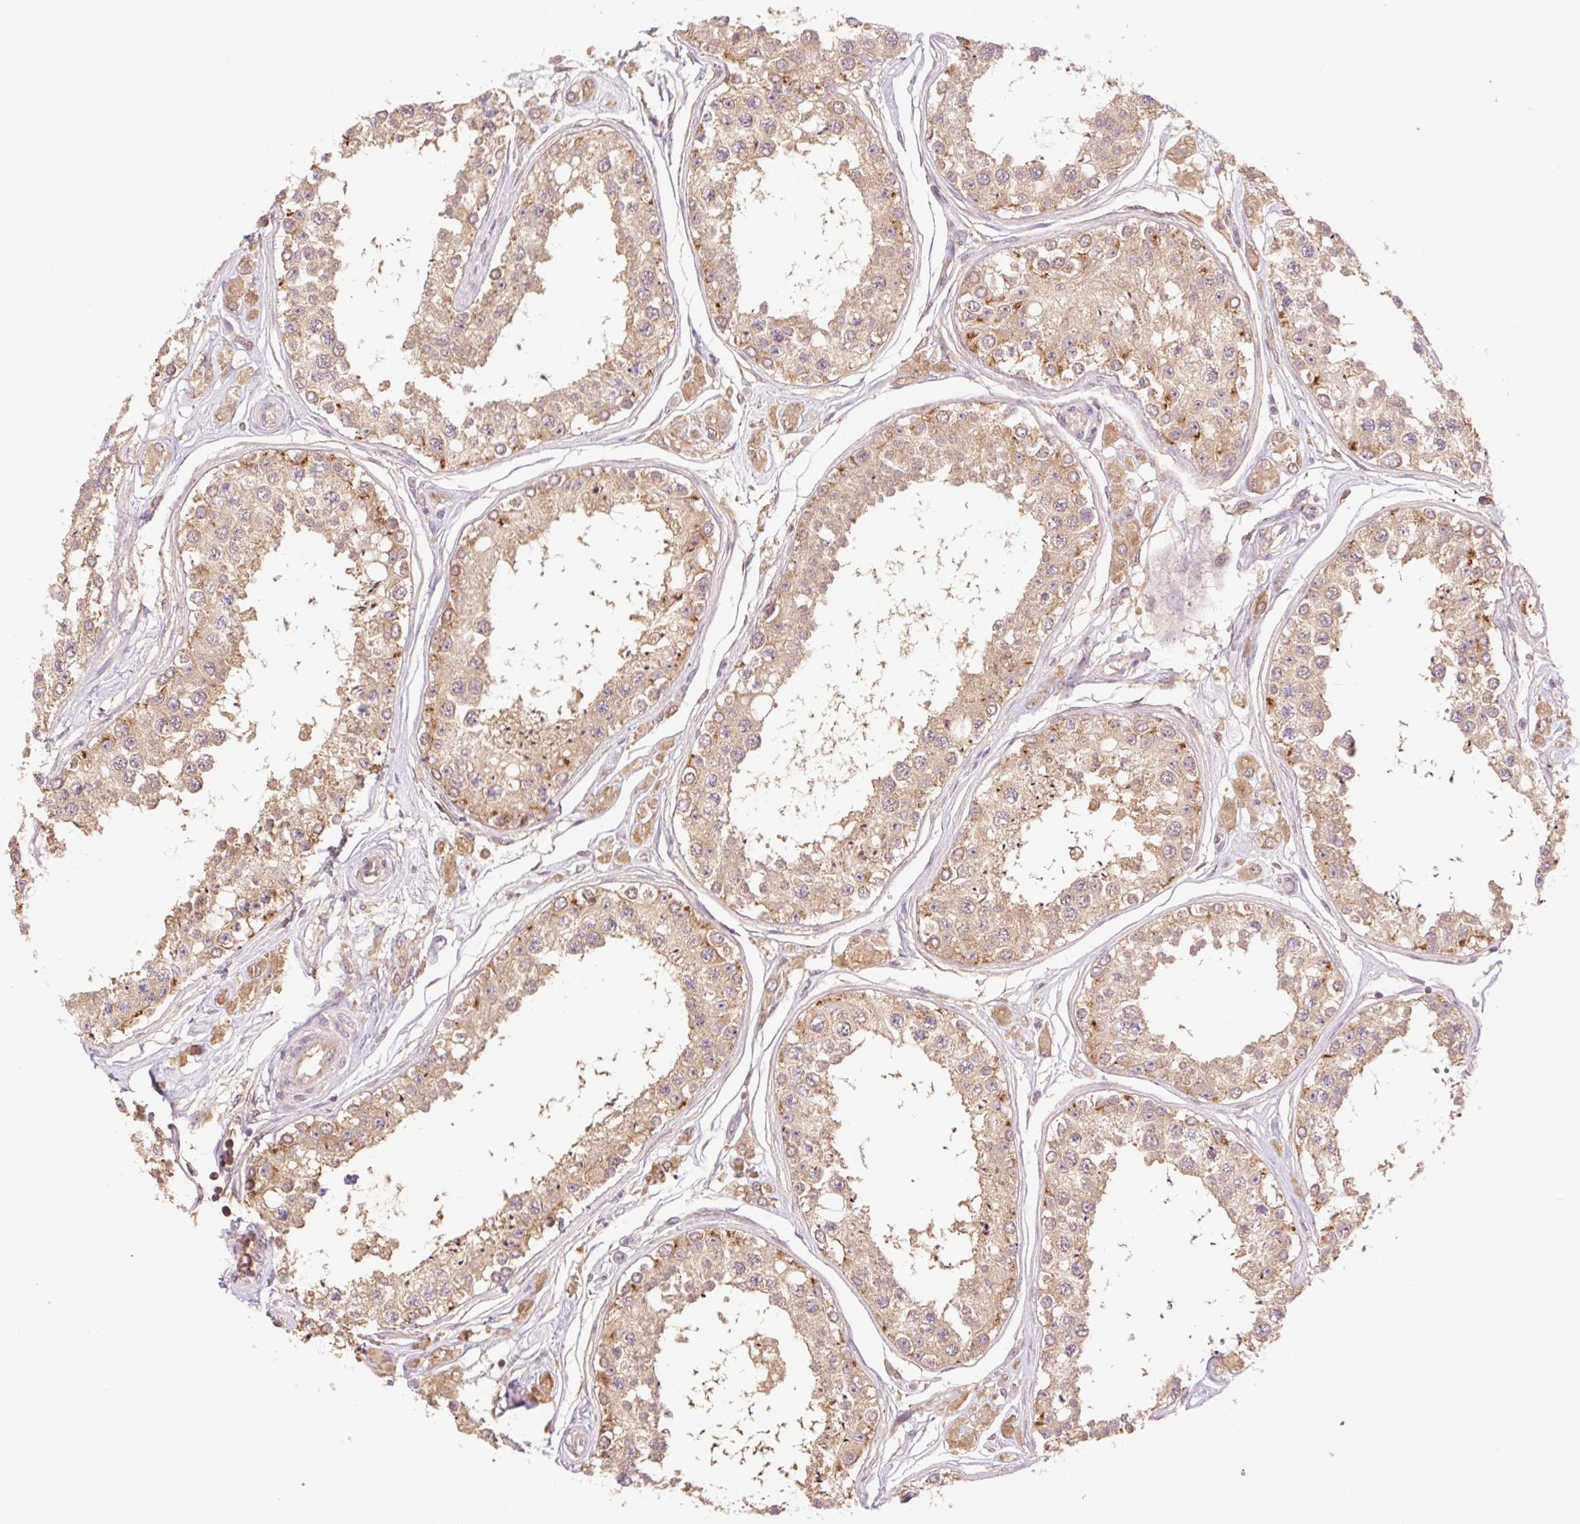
{"staining": {"intensity": "moderate", "quantity": ">75%", "location": "cytoplasmic/membranous"}, "tissue": "testis", "cell_type": "Cells in seminiferous ducts", "image_type": "normal", "snomed": [{"axis": "morphology", "description": "Normal tissue, NOS"}, {"axis": "topography", "description": "Testis"}], "caption": "A brown stain highlights moderate cytoplasmic/membranous expression of a protein in cells in seminiferous ducts of benign human testis.", "gene": "YJU2B", "patient": {"sex": "male", "age": 25}}